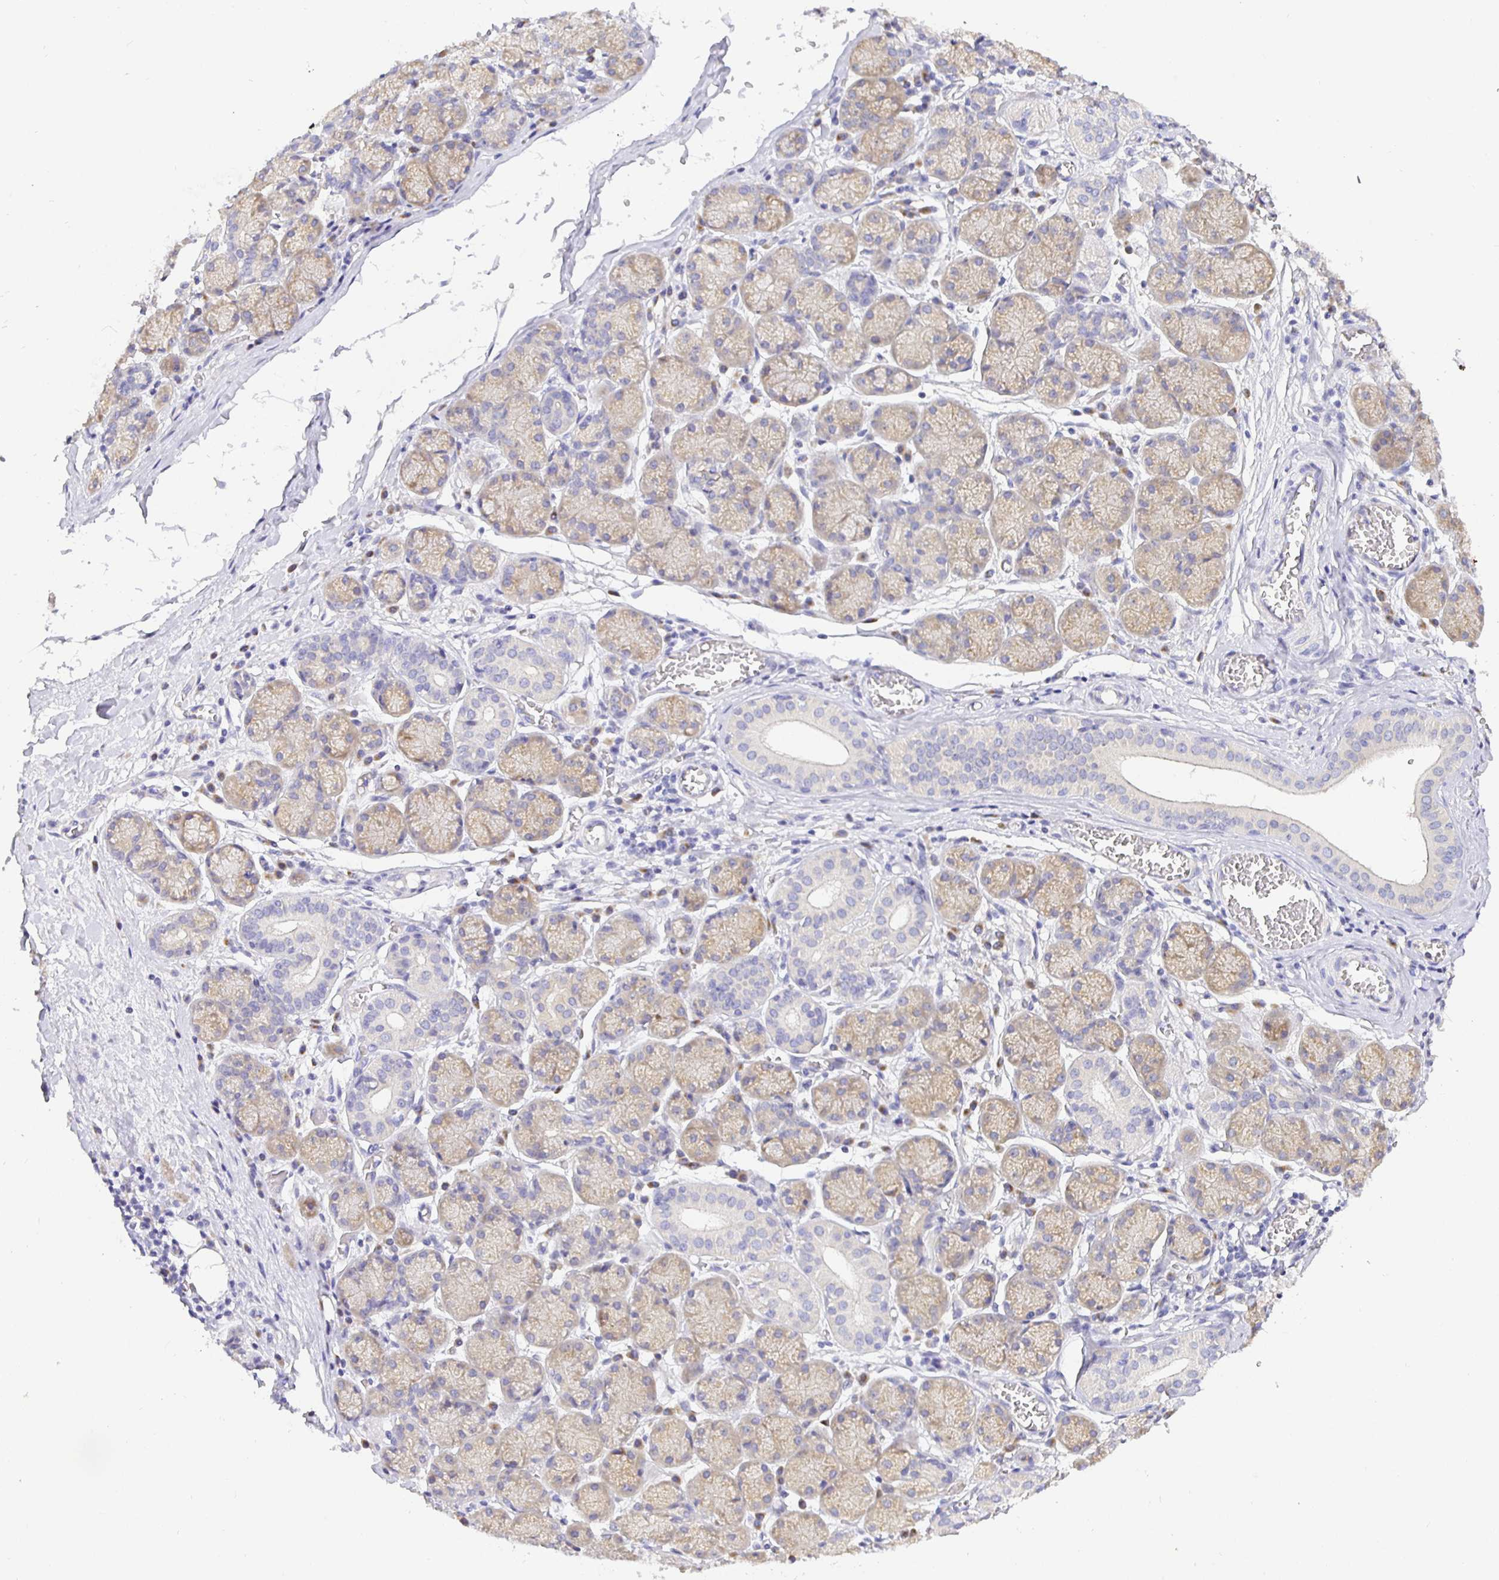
{"staining": {"intensity": "moderate", "quantity": "25%-75%", "location": "cytoplasmic/membranous"}, "tissue": "salivary gland", "cell_type": "Glandular cells", "image_type": "normal", "snomed": [{"axis": "morphology", "description": "Normal tissue, NOS"}, {"axis": "topography", "description": "Salivary gland"}], "caption": "Glandular cells demonstrate moderate cytoplasmic/membranous positivity in about 25%-75% of cells in benign salivary gland. (Stains: DAB (3,3'-diaminobenzidine) in brown, nuclei in blue, Microscopy: brightfield microscopy at high magnification).", "gene": "OPALIN", "patient": {"sex": "female", "age": 24}}